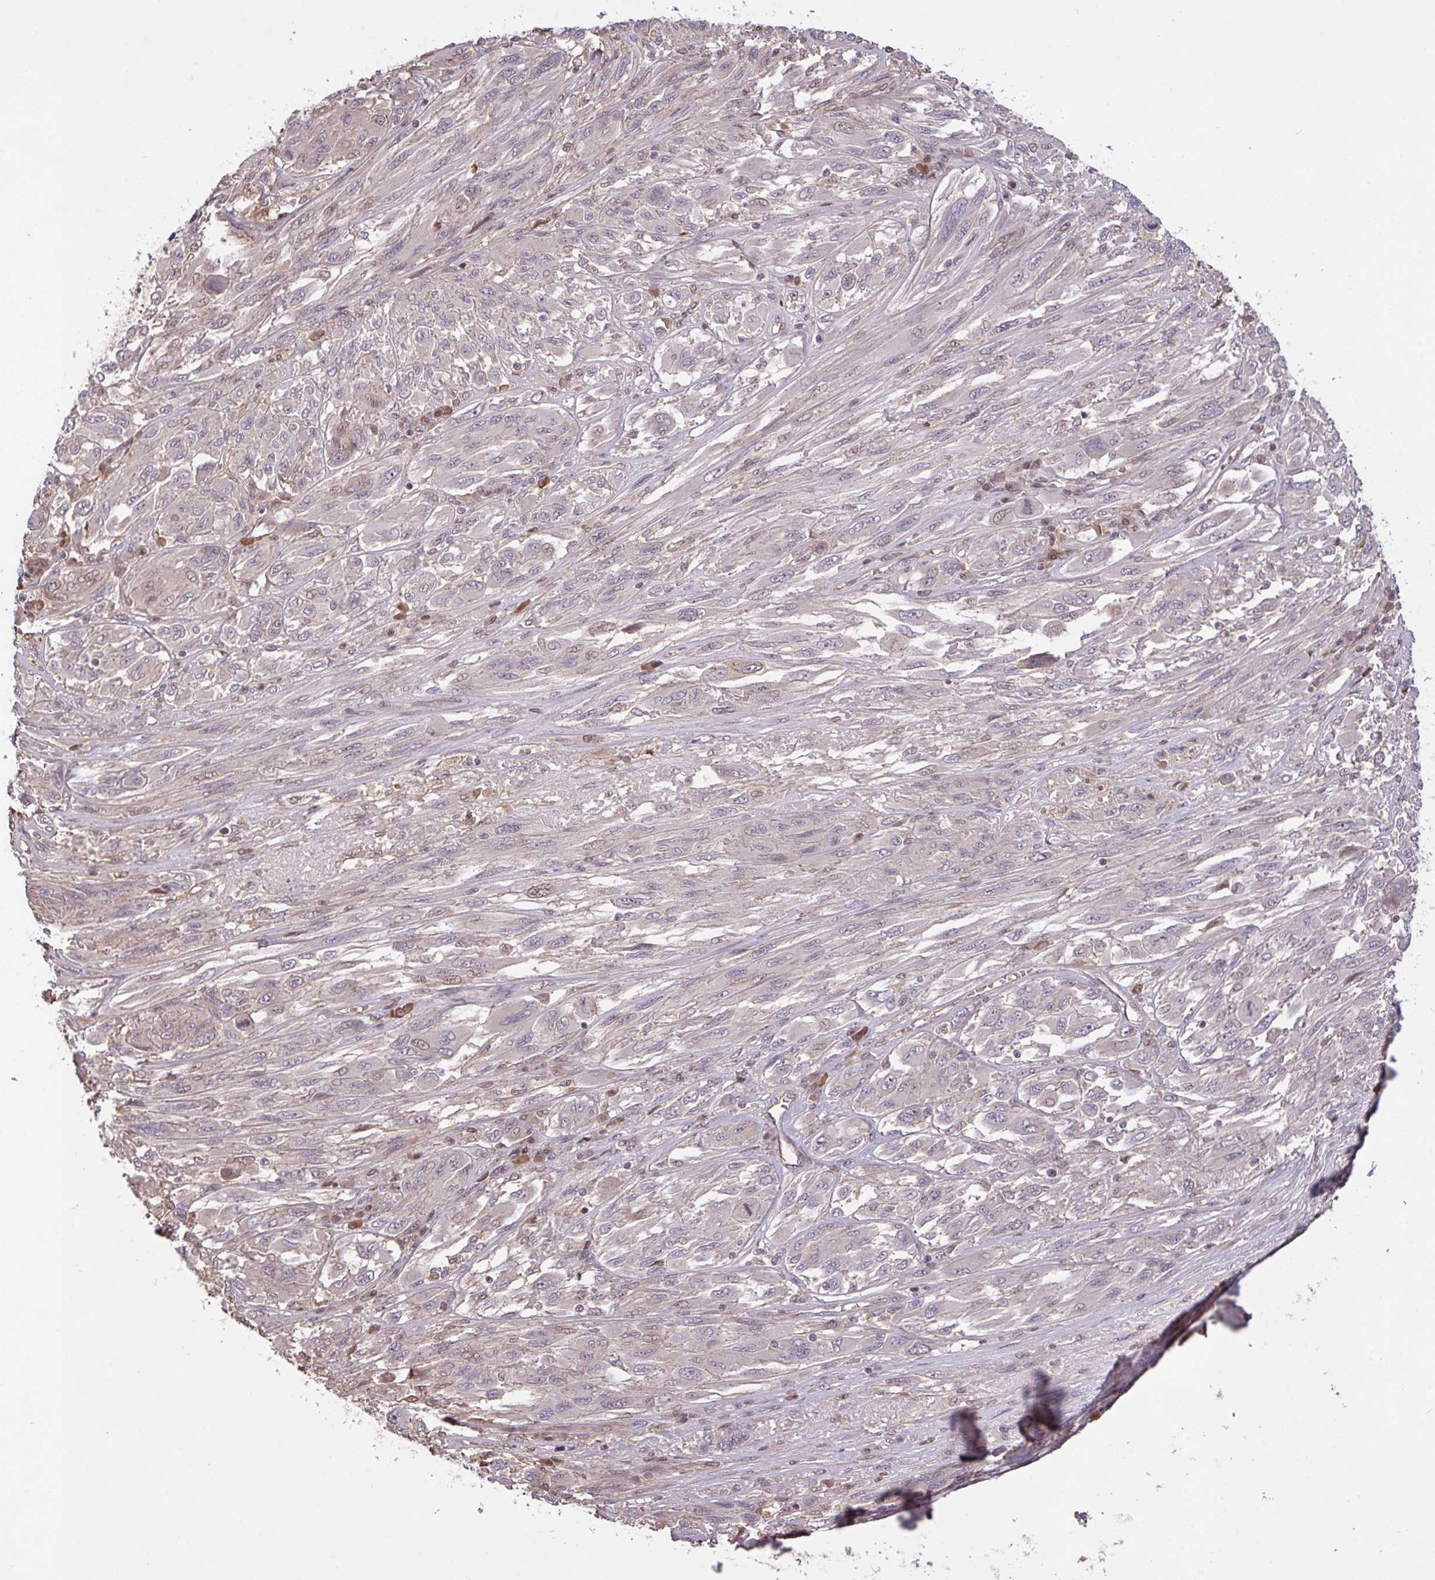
{"staining": {"intensity": "negative", "quantity": "none", "location": "none"}, "tissue": "melanoma", "cell_type": "Tumor cells", "image_type": "cancer", "snomed": [{"axis": "morphology", "description": "Malignant melanoma, NOS"}, {"axis": "topography", "description": "Skin"}], "caption": "The micrograph displays no staining of tumor cells in malignant melanoma.", "gene": "FCER1A", "patient": {"sex": "female", "age": 91}}